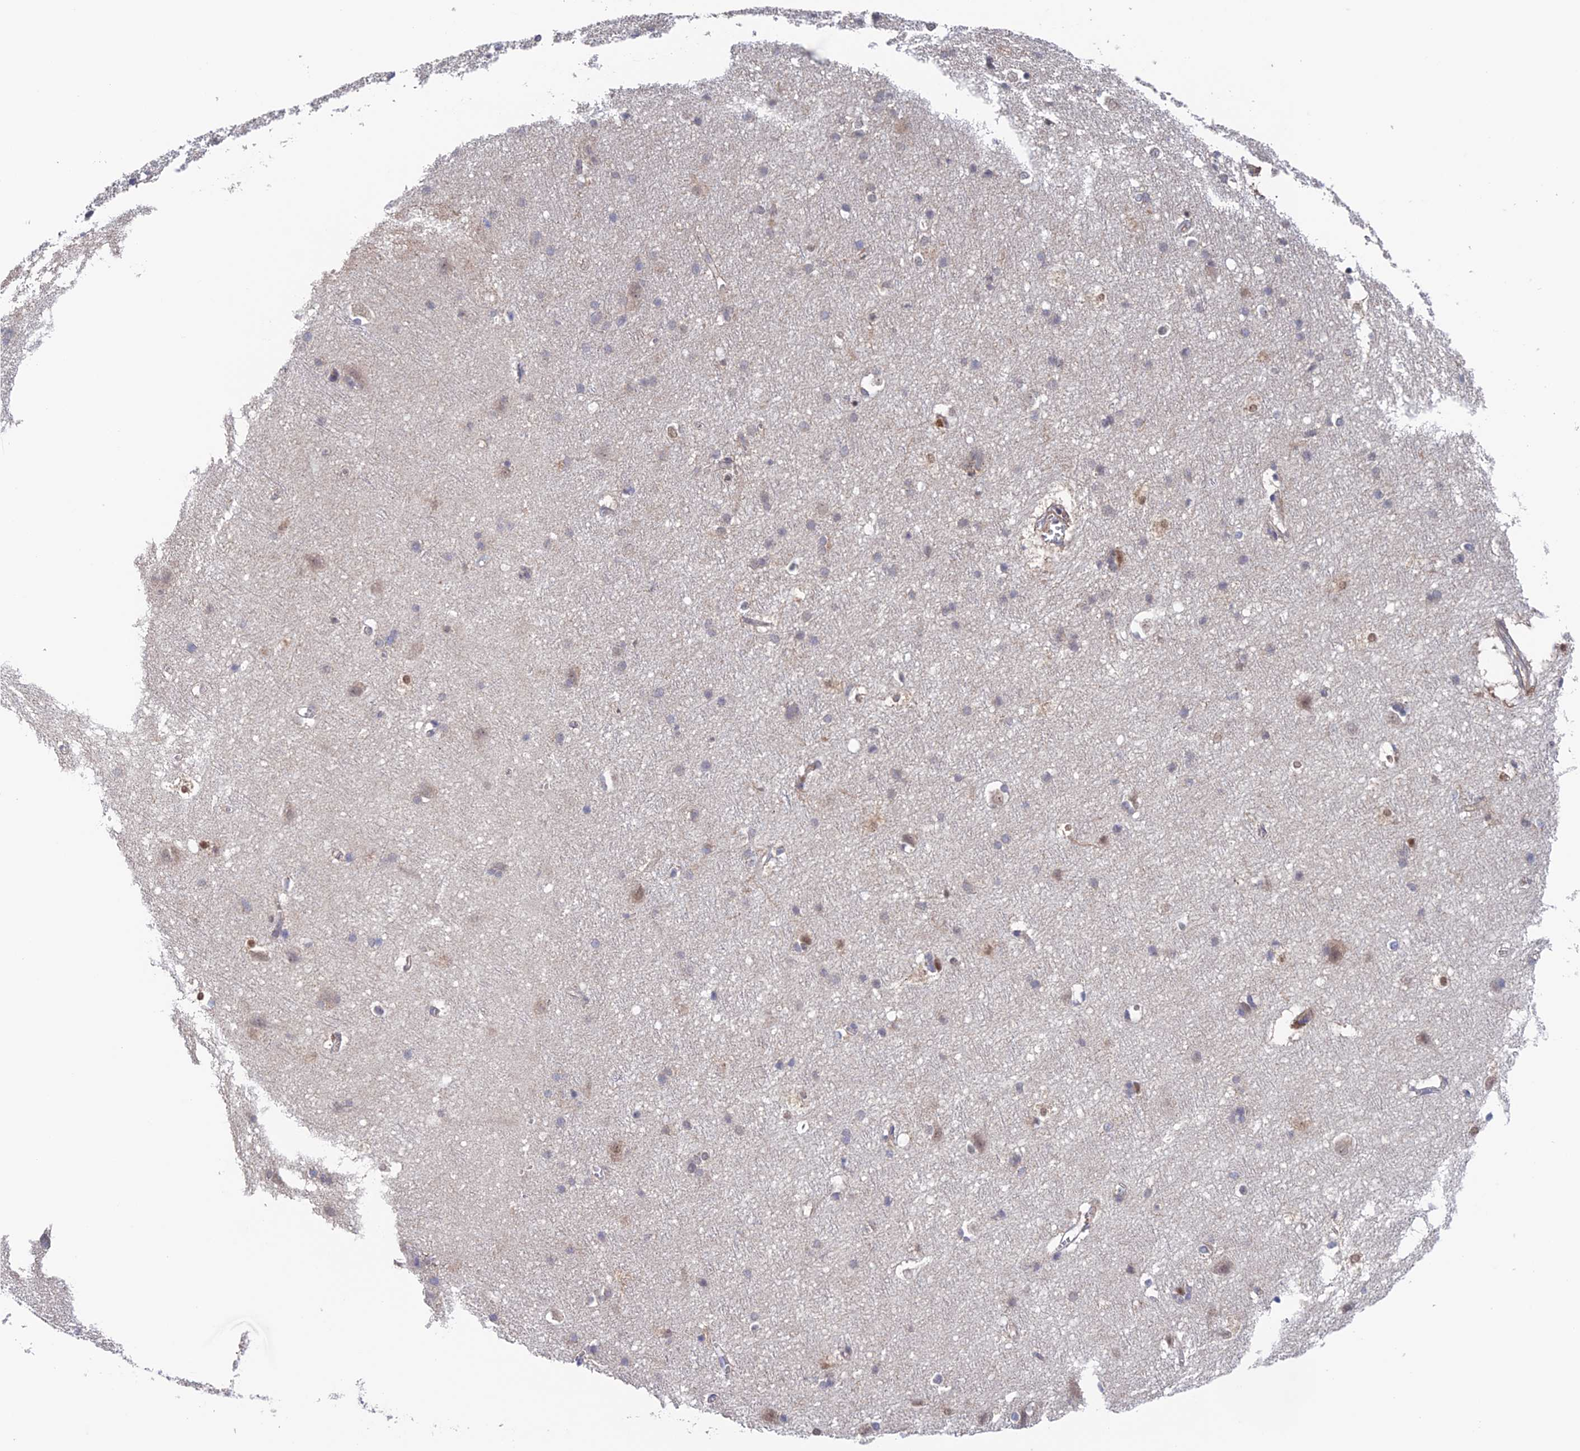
{"staining": {"intensity": "weak", "quantity": "25%-75%", "location": "nuclear"}, "tissue": "cerebral cortex", "cell_type": "Endothelial cells", "image_type": "normal", "snomed": [{"axis": "morphology", "description": "Normal tissue, NOS"}, {"axis": "topography", "description": "Cerebral cortex"}], "caption": "Immunohistochemical staining of benign human cerebral cortex displays 25%-75% levels of weak nuclear protein positivity in approximately 25%-75% of endothelial cells. (DAB (3,3'-diaminobenzidine) = brown stain, brightfield microscopy at high magnification).", "gene": "NUDT16L1", "patient": {"sex": "male", "age": 54}}